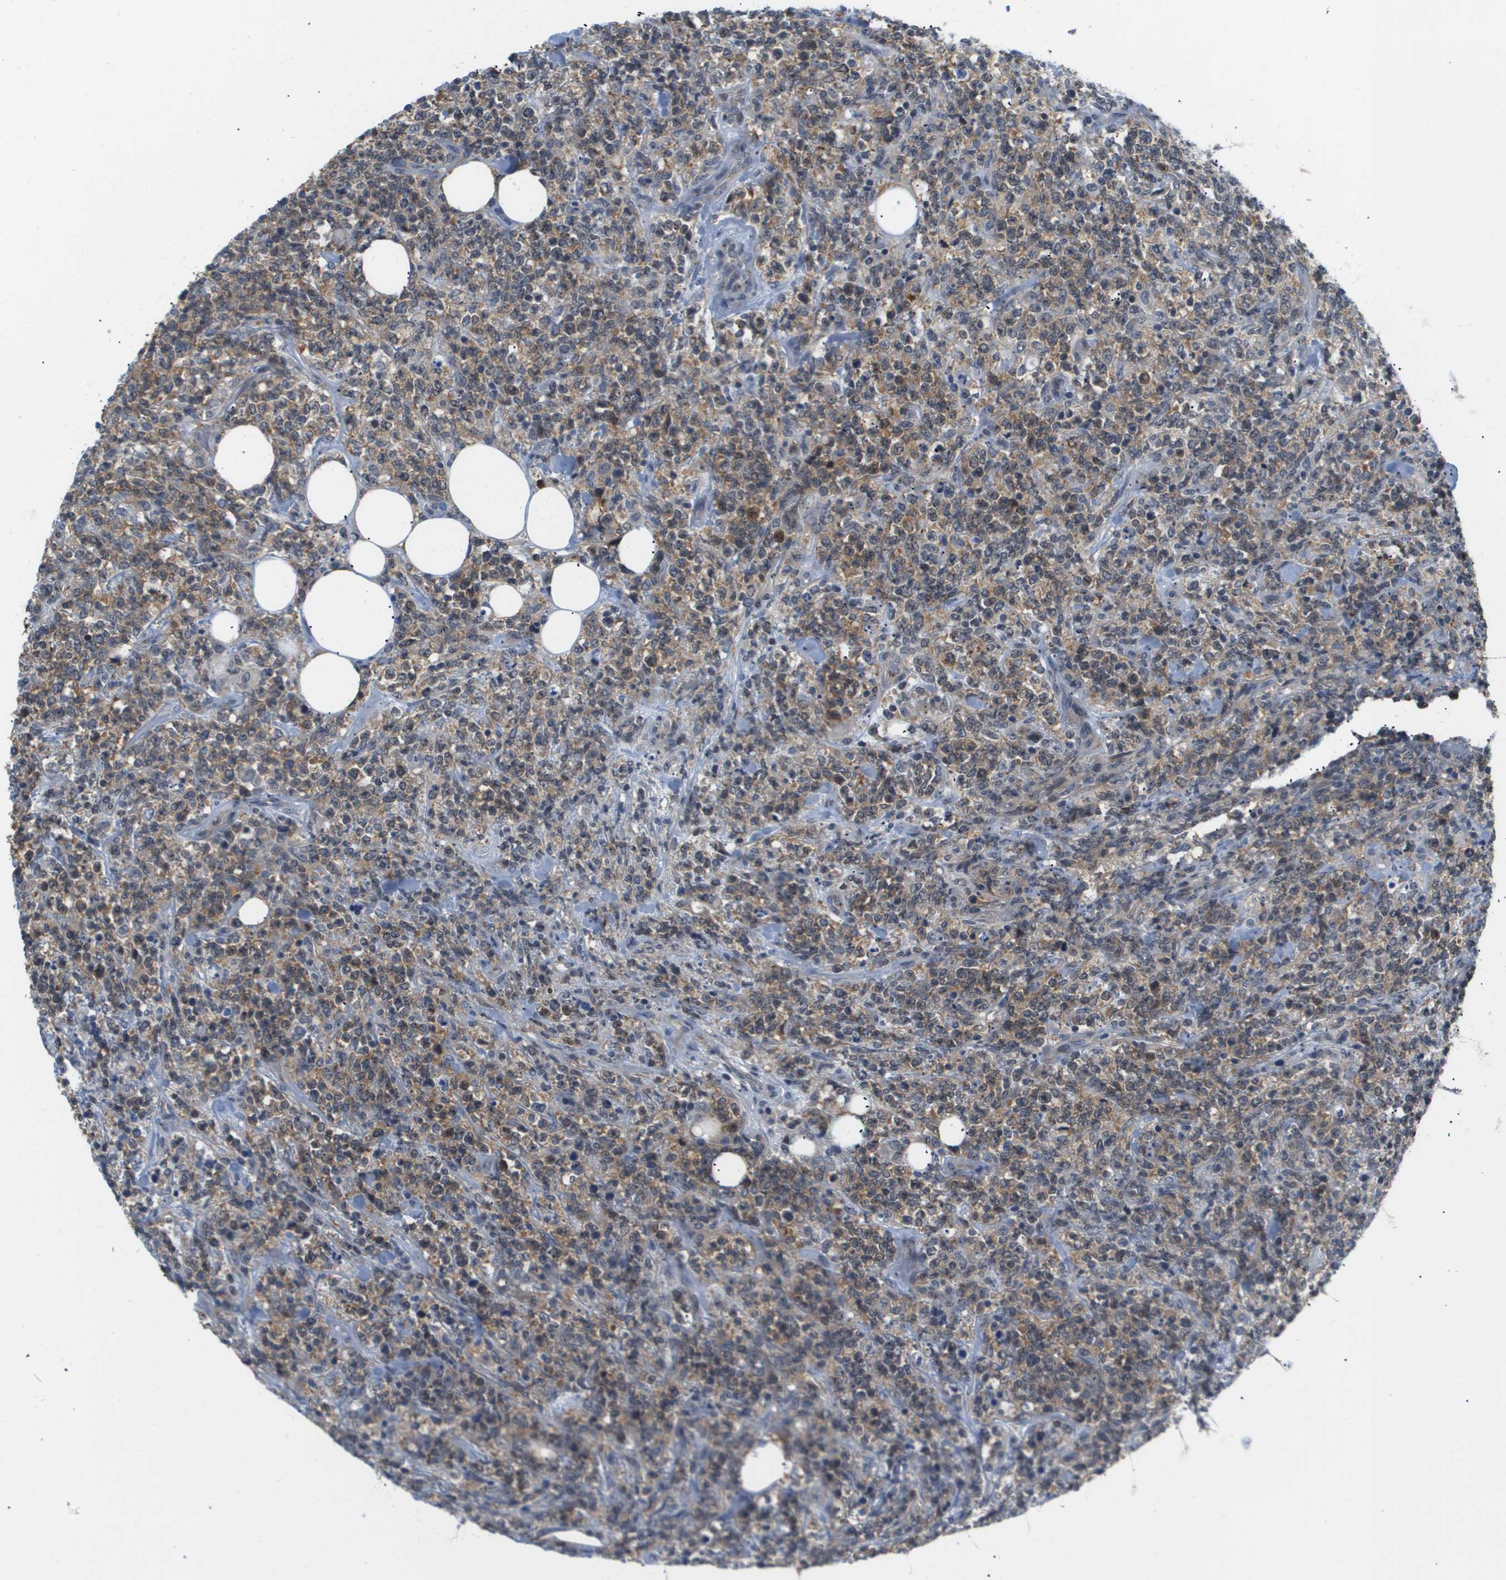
{"staining": {"intensity": "weak", "quantity": "25%-75%", "location": "cytoplasmic/membranous"}, "tissue": "lymphoma", "cell_type": "Tumor cells", "image_type": "cancer", "snomed": [{"axis": "morphology", "description": "Malignant lymphoma, non-Hodgkin's type, High grade"}, {"axis": "topography", "description": "Soft tissue"}], "caption": "Protein staining of lymphoma tissue displays weak cytoplasmic/membranous positivity in approximately 25%-75% of tumor cells.", "gene": "OTUD5", "patient": {"sex": "male", "age": 18}}